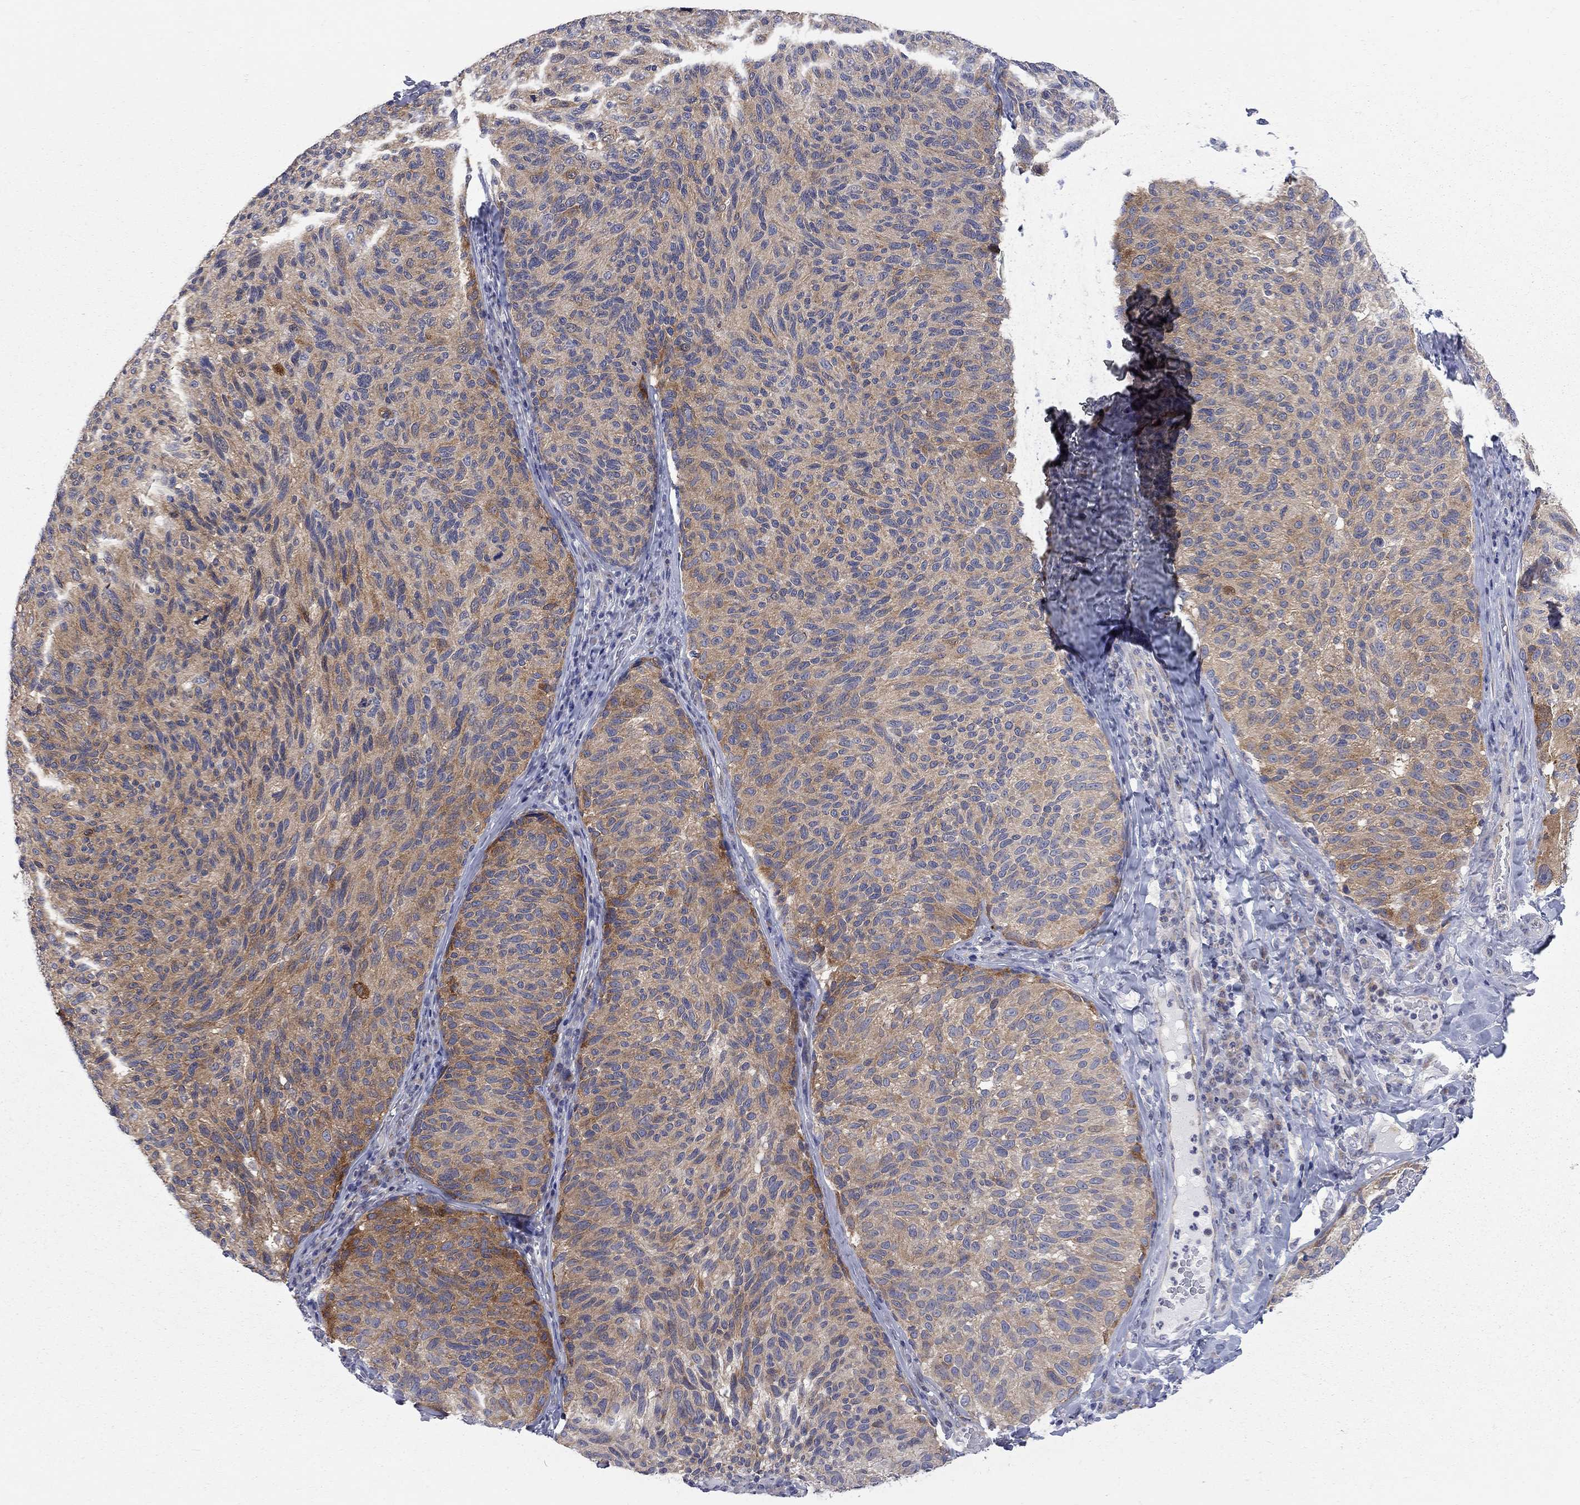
{"staining": {"intensity": "moderate", "quantity": "25%-75%", "location": "cytoplasmic/membranous"}, "tissue": "melanoma", "cell_type": "Tumor cells", "image_type": "cancer", "snomed": [{"axis": "morphology", "description": "Malignant melanoma, NOS"}, {"axis": "topography", "description": "Skin"}], "caption": "Melanoma was stained to show a protein in brown. There is medium levels of moderate cytoplasmic/membranous expression in approximately 25%-75% of tumor cells.", "gene": "GALNT8", "patient": {"sex": "female", "age": 73}}